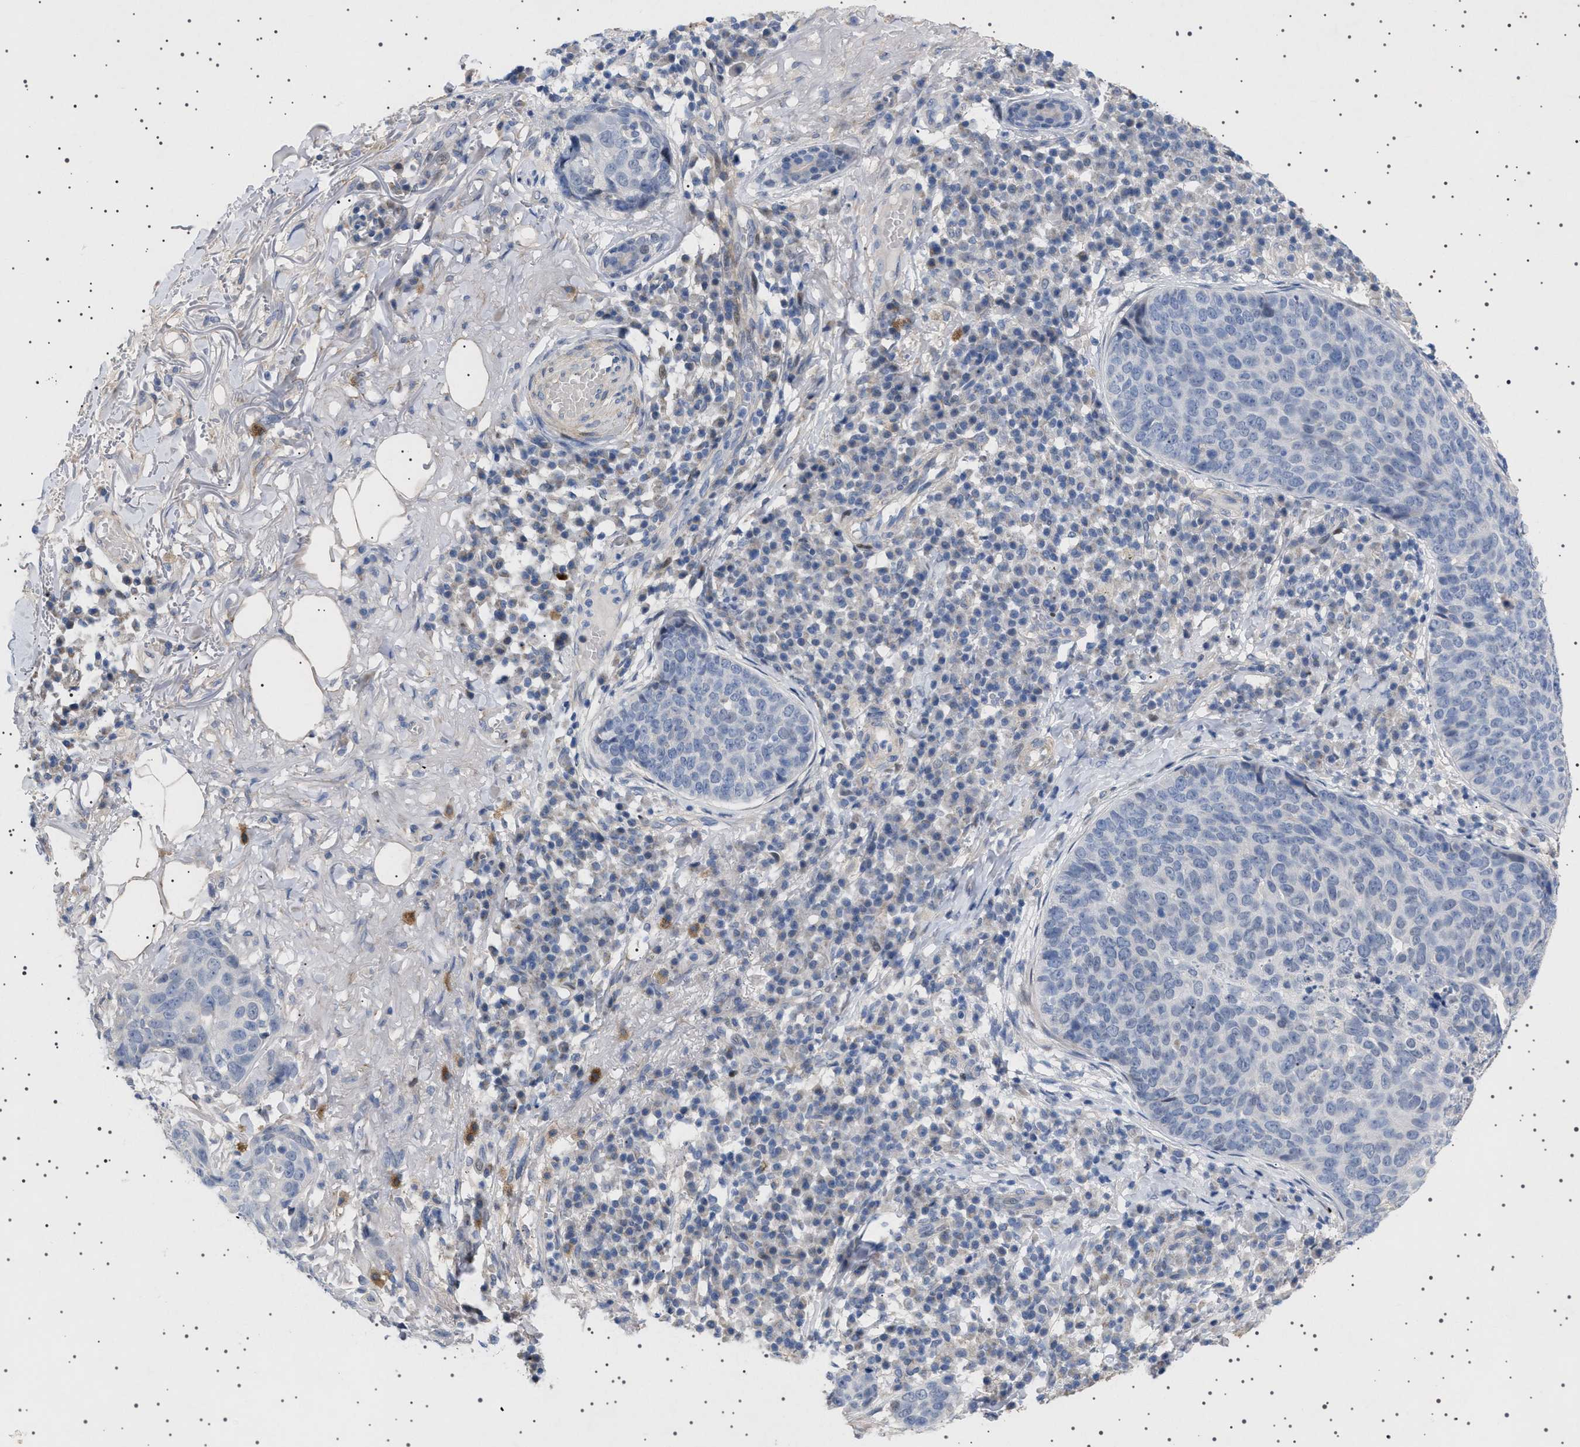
{"staining": {"intensity": "negative", "quantity": "none", "location": "none"}, "tissue": "skin cancer", "cell_type": "Tumor cells", "image_type": "cancer", "snomed": [{"axis": "morphology", "description": "Squamous cell carcinoma in situ, NOS"}, {"axis": "morphology", "description": "Squamous cell carcinoma, NOS"}, {"axis": "topography", "description": "Skin"}], "caption": "Tumor cells are negative for brown protein staining in skin cancer (squamous cell carcinoma).", "gene": "HTR1A", "patient": {"sex": "male", "age": 93}}